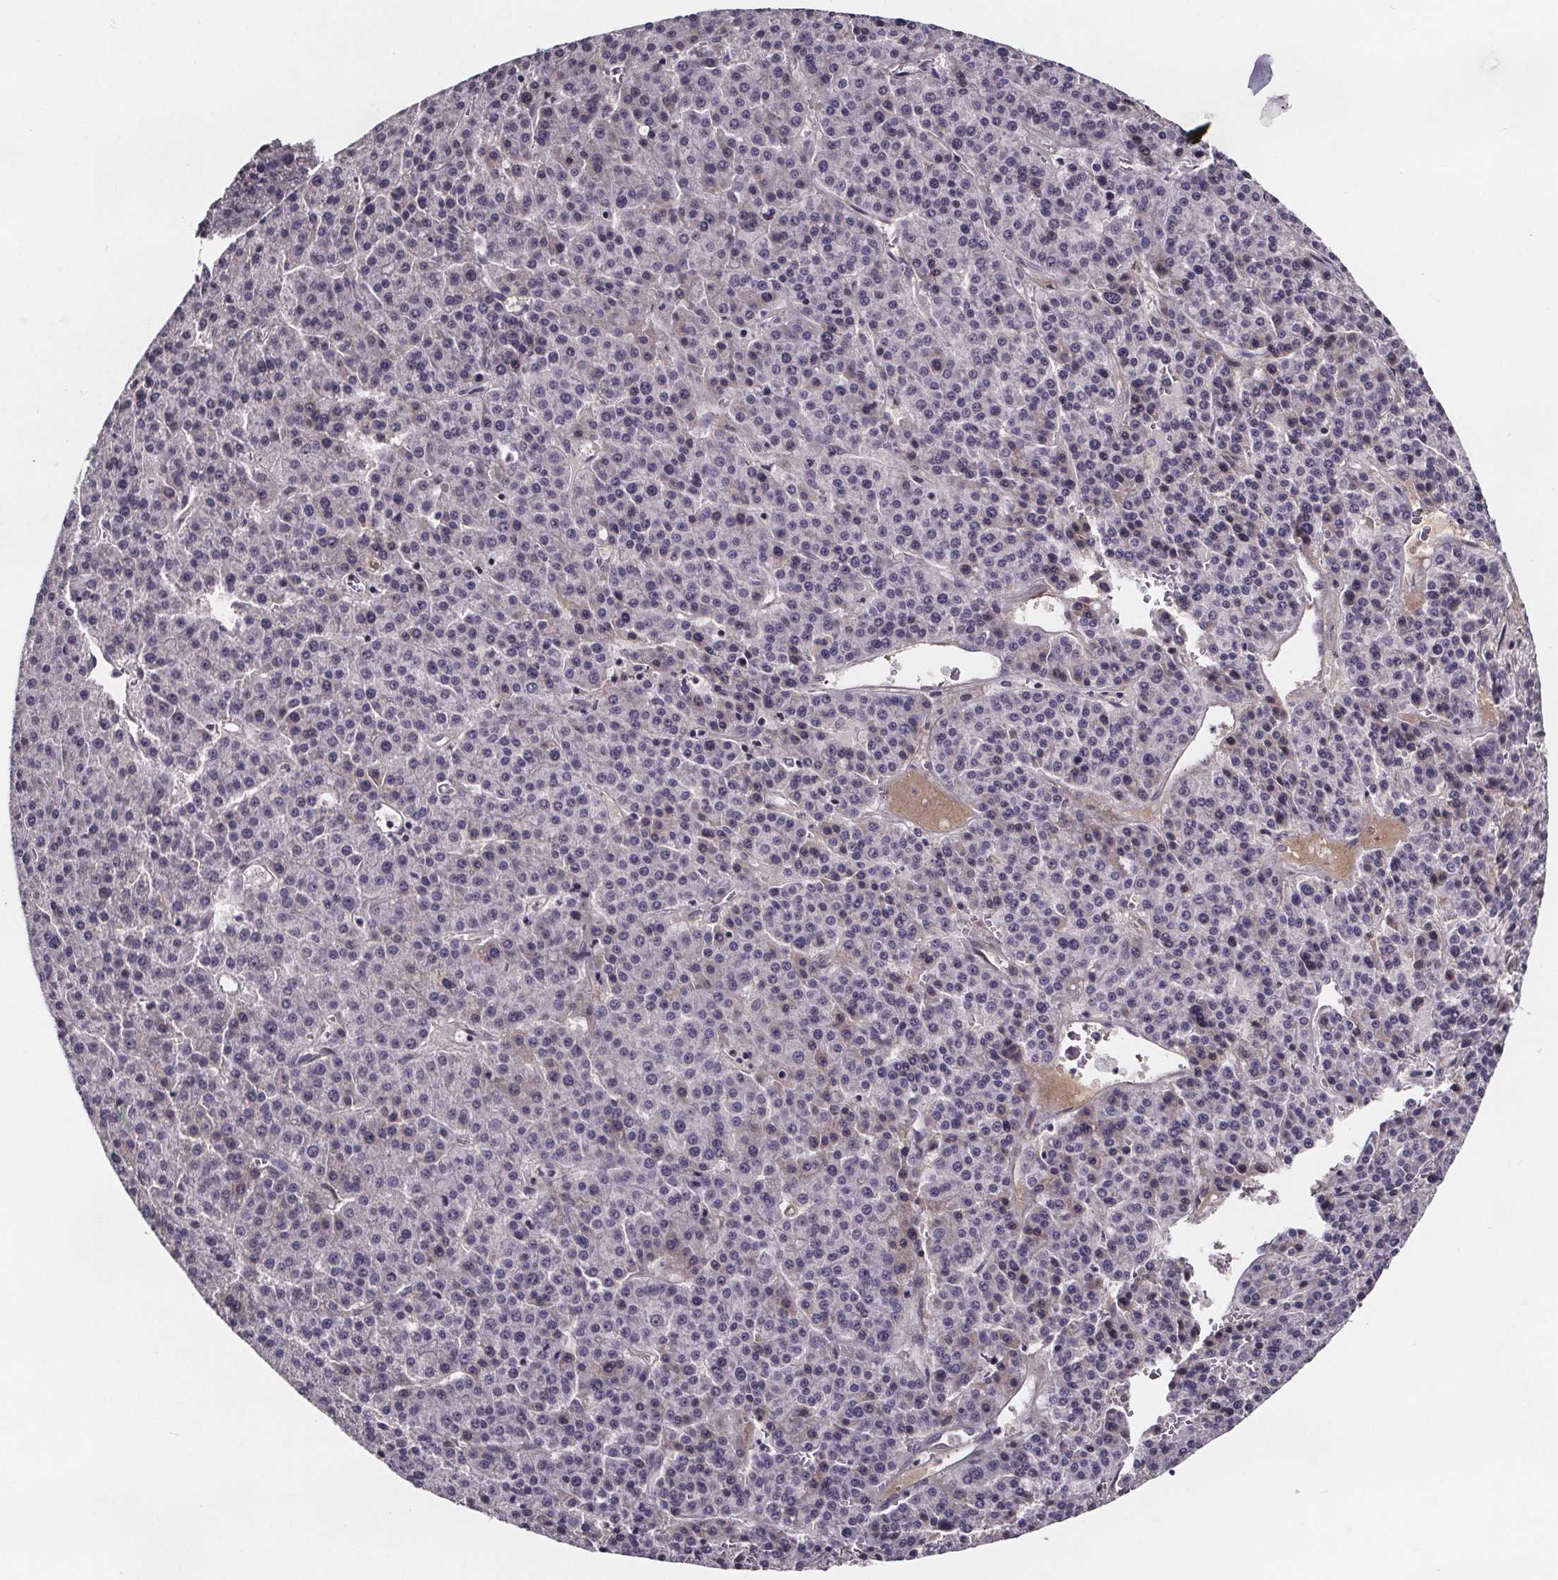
{"staining": {"intensity": "negative", "quantity": "none", "location": "none"}, "tissue": "liver cancer", "cell_type": "Tumor cells", "image_type": "cancer", "snomed": [{"axis": "morphology", "description": "Carcinoma, Hepatocellular, NOS"}, {"axis": "topography", "description": "Liver"}], "caption": "An IHC image of liver cancer (hepatocellular carcinoma) is shown. There is no staining in tumor cells of liver cancer (hepatocellular carcinoma).", "gene": "NPHP4", "patient": {"sex": "female", "age": 58}}